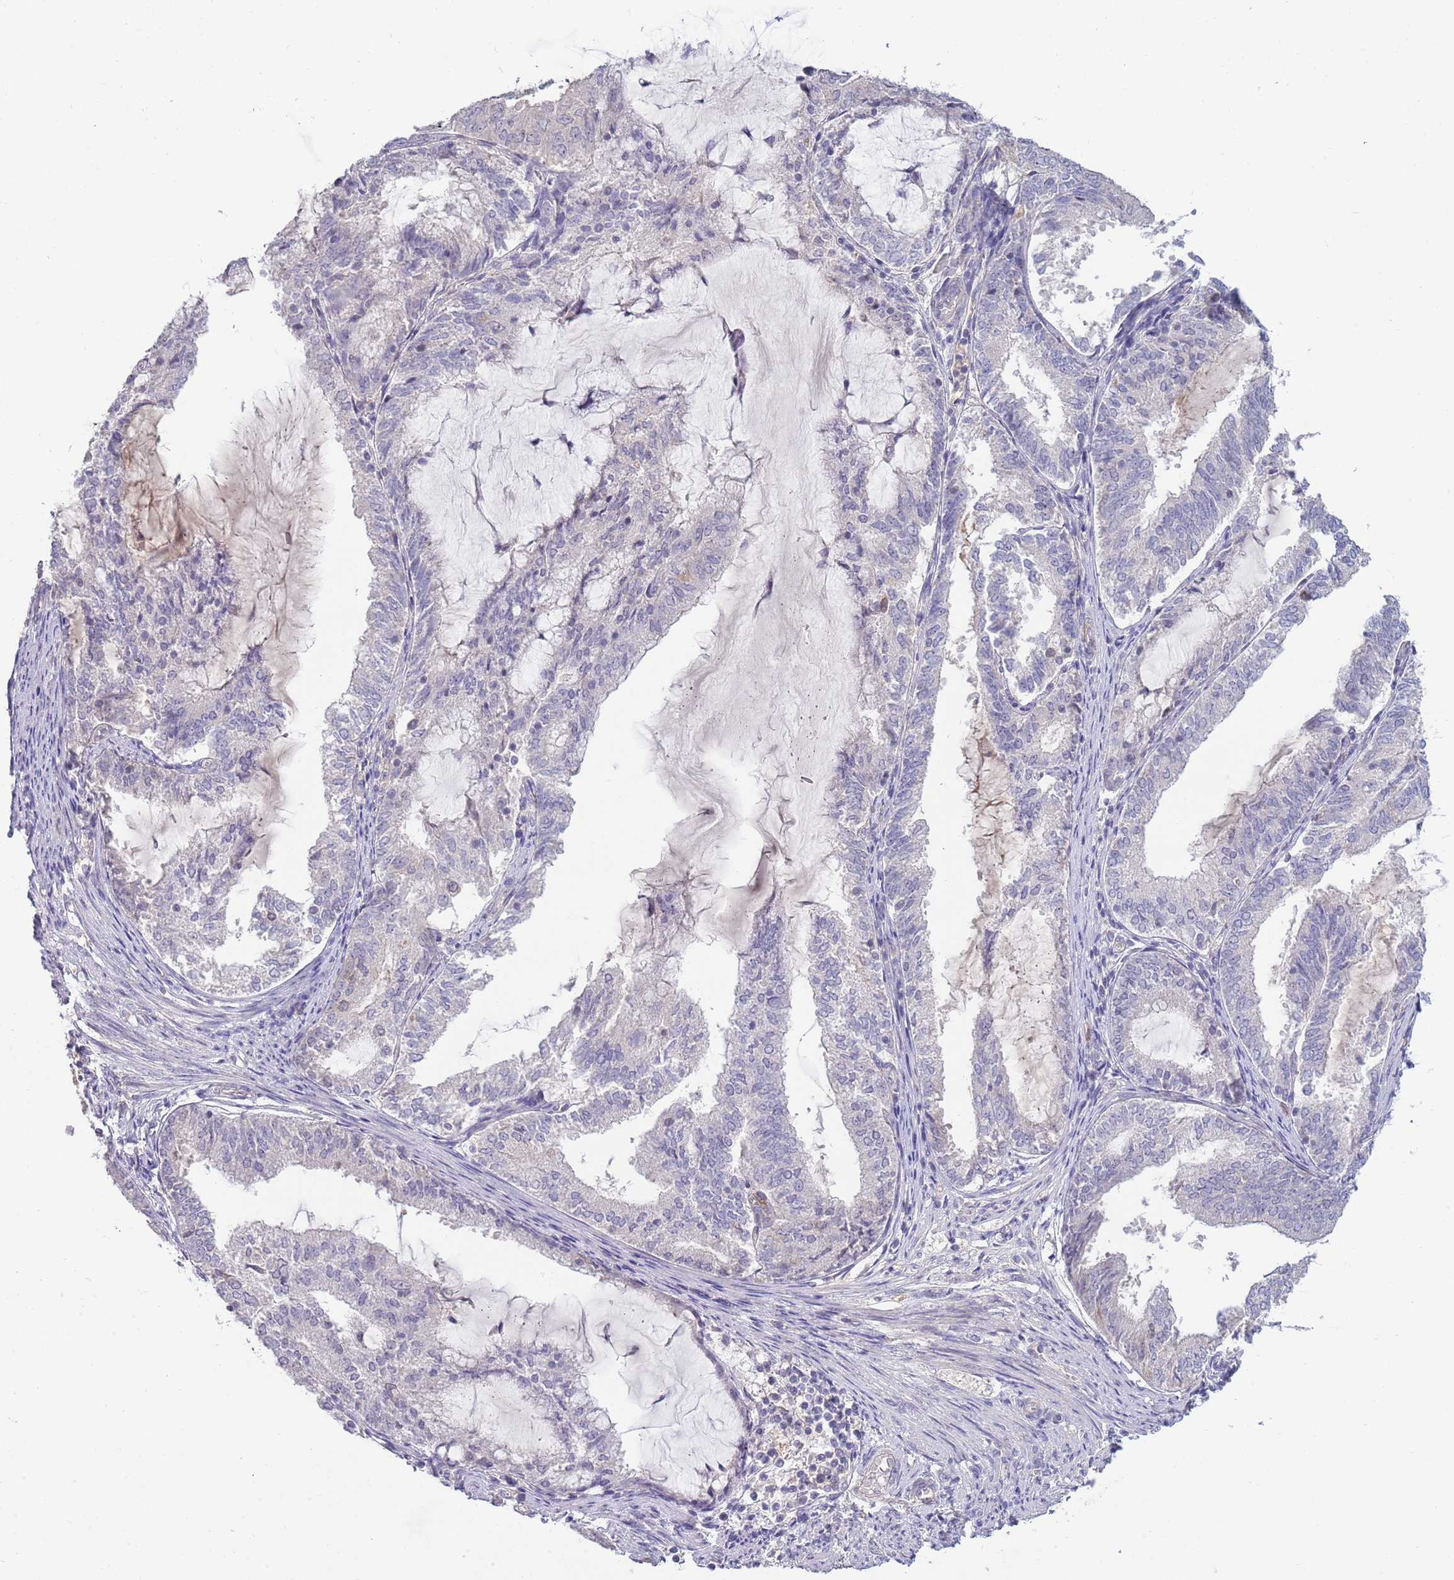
{"staining": {"intensity": "negative", "quantity": "none", "location": "none"}, "tissue": "endometrial cancer", "cell_type": "Tumor cells", "image_type": "cancer", "snomed": [{"axis": "morphology", "description": "Adenocarcinoma, NOS"}, {"axis": "topography", "description": "Endometrium"}], "caption": "An image of human endometrial cancer is negative for staining in tumor cells.", "gene": "PIMREG", "patient": {"sex": "female", "age": 81}}